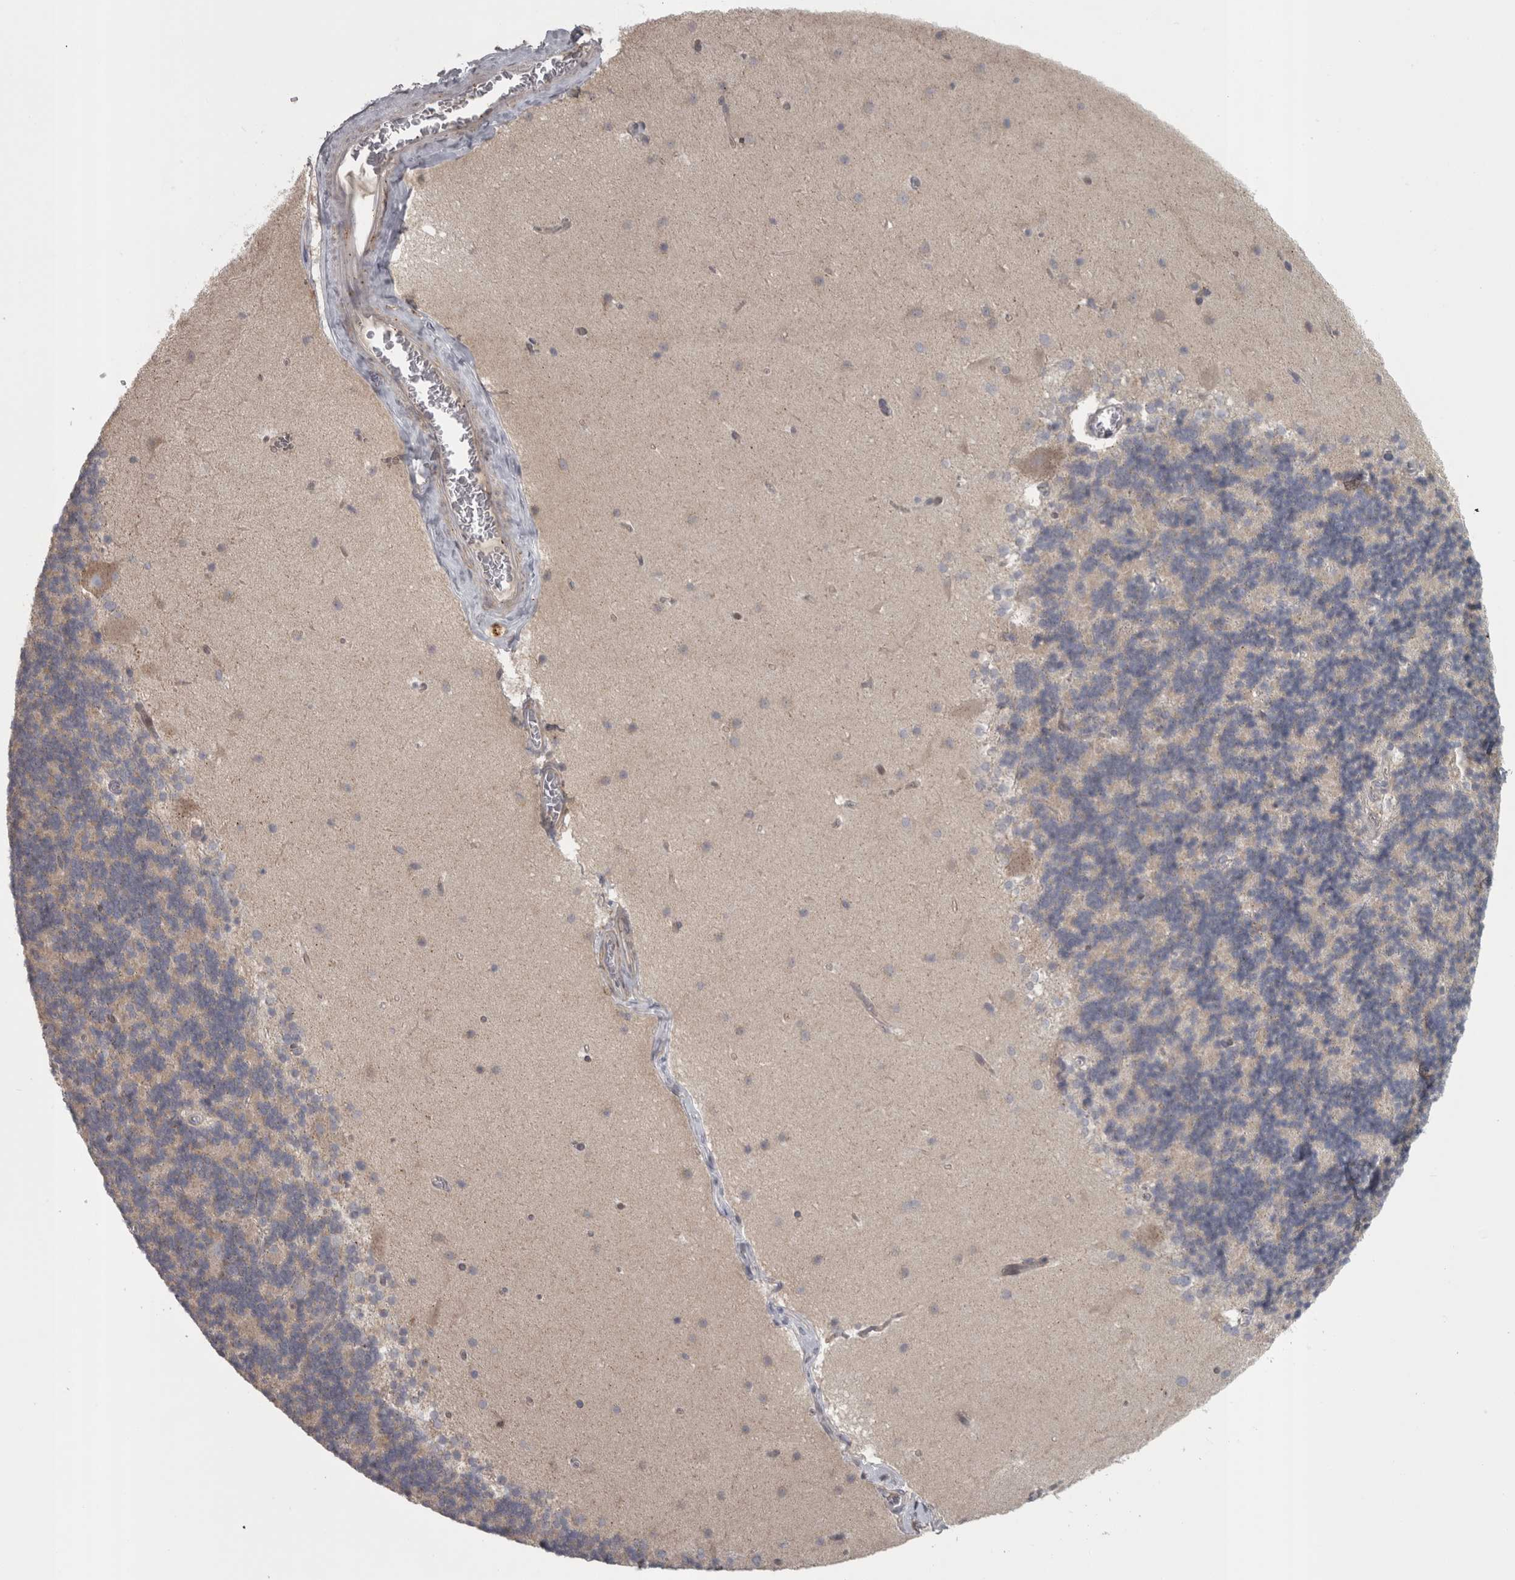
{"staining": {"intensity": "weak", "quantity": "25%-75%", "location": "cytoplasmic/membranous"}, "tissue": "cerebellum", "cell_type": "Cells in granular layer", "image_type": "normal", "snomed": [{"axis": "morphology", "description": "Normal tissue, NOS"}, {"axis": "topography", "description": "Cerebellum"}], "caption": "Unremarkable cerebellum was stained to show a protein in brown. There is low levels of weak cytoplasmic/membranous staining in approximately 25%-75% of cells in granular layer. (Brightfield microscopy of DAB IHC at high magnification).", "gene": "SLCO5A1", "patient": {"sex": "female", "age": 19}}